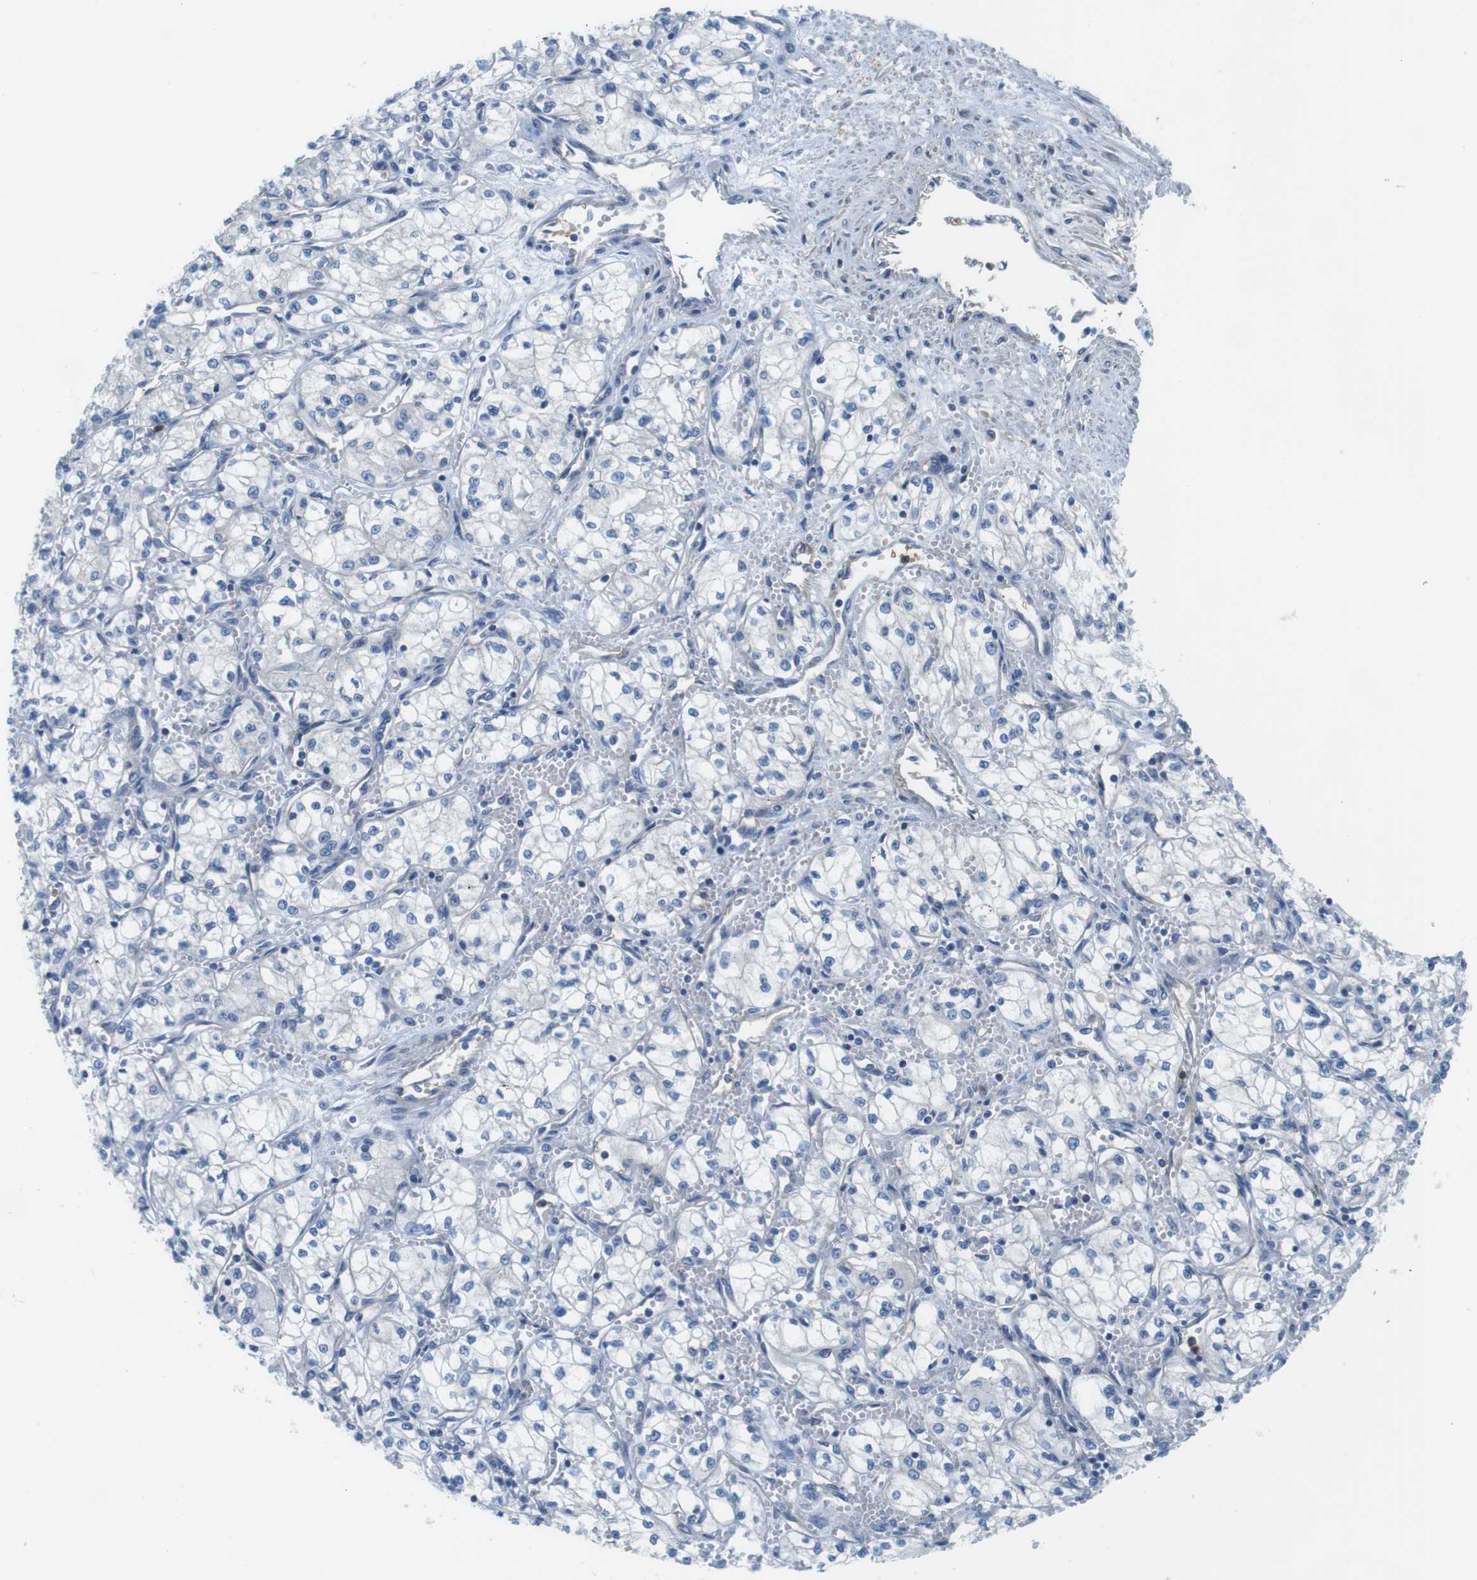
{"staining": {"intensity": "negative", "quantity": "none", "location": "none"}, "tissue": "renal cancer", "cell_type": "Tumor cells", "image_type": "cancer", "snomed": [{"axis": "morphology", "description": "Normal tissue, NOS"}, {"axis": "morphology", "description": "Adenocarcinoma, NOS"}, {"axis": "topography", "description": "Kidney"}], "caption": "Tumor cells are negative for protein expression in human adenocarcinoma (renal).", "gene": "EMP2", "patient": {"sex": "male", "age": 59}}